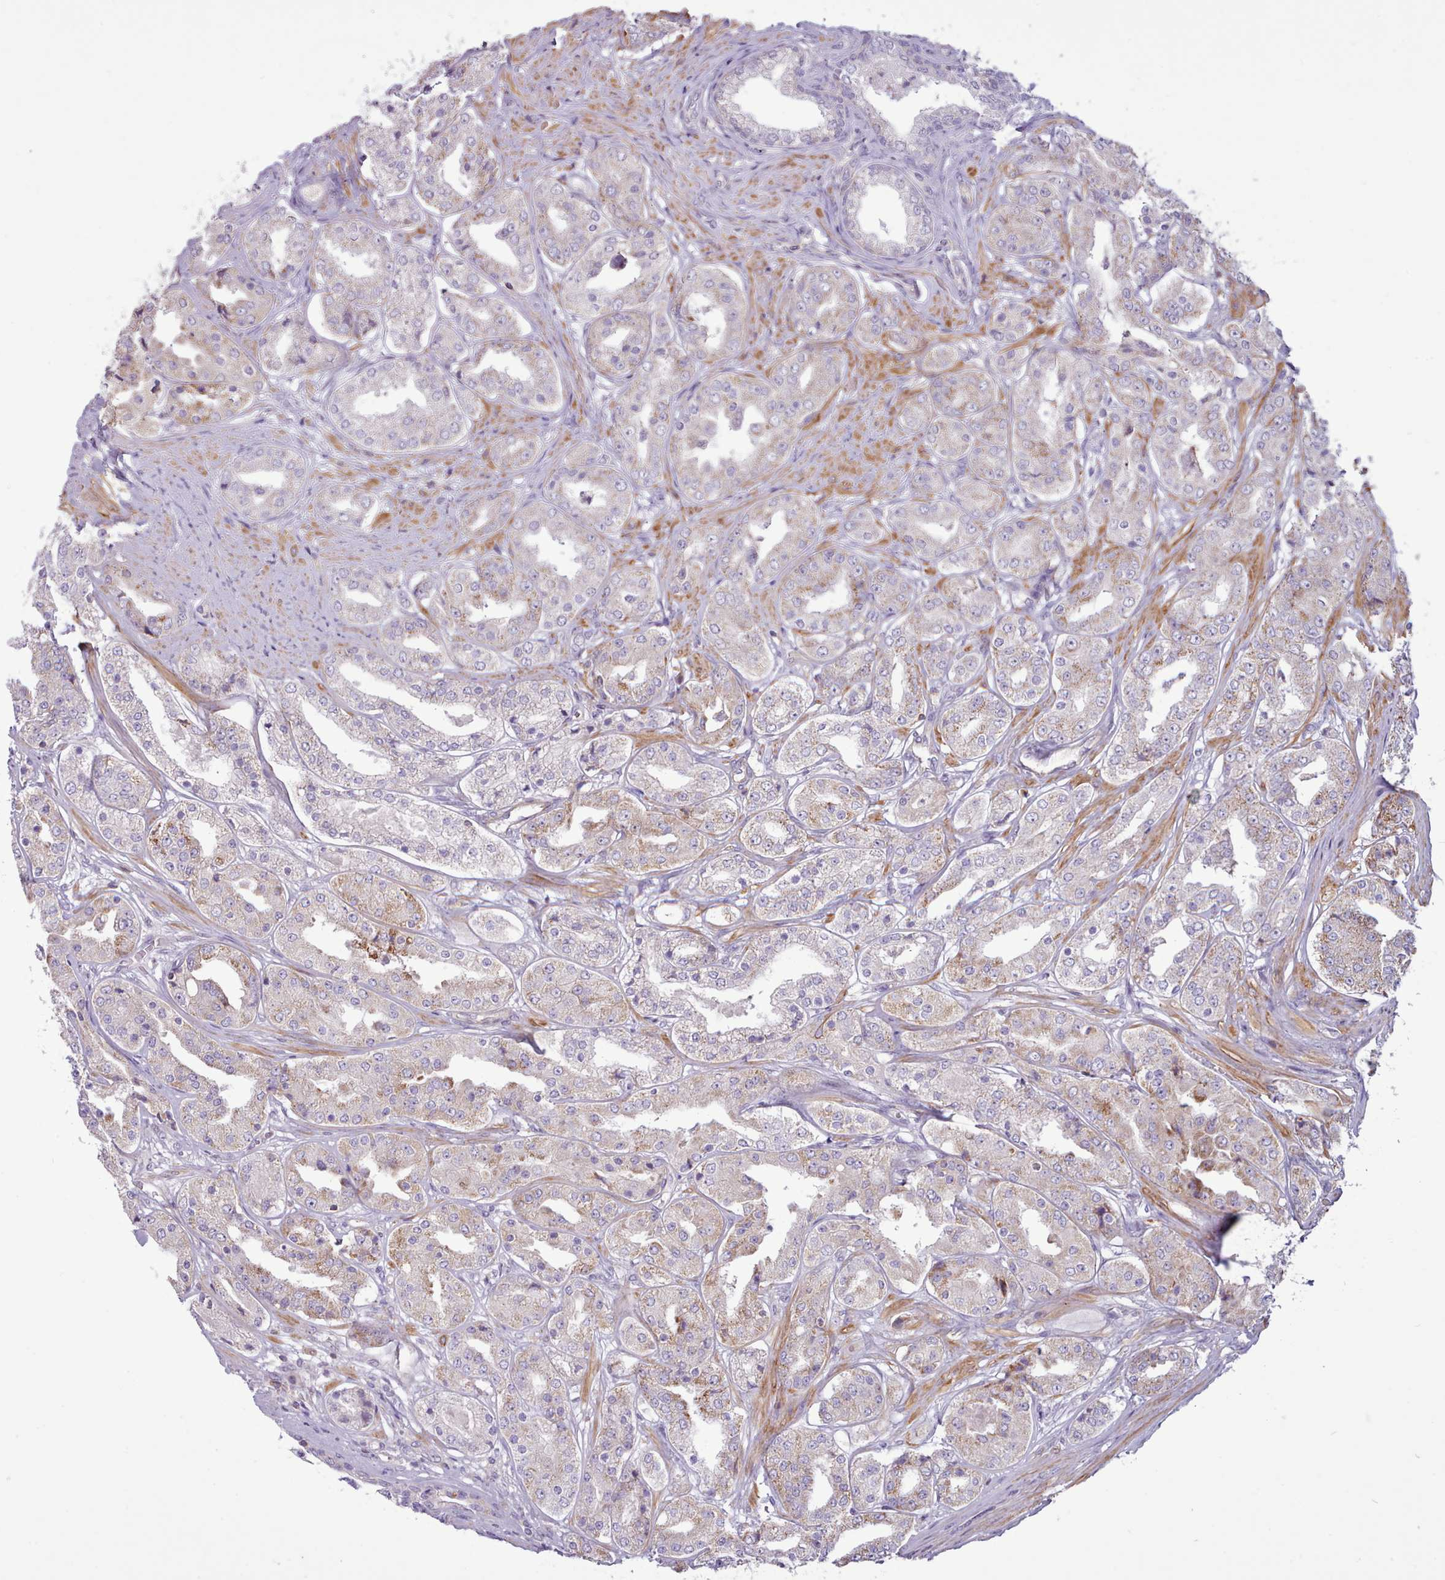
{"staining": {"intensity": "moderate", "quantity": "<25%", "location": "cytoplasmic/membranous"}, "tissue": "prostate cancer", "cell_type": "Tumor cells", "image_type": "cancer", "snomed": [{"axis": "morphology", "description": "Adenocarcinoma, High grade"}, {"axis": "topography", "description": "Prostate"}], "caption": "This histopathology image exhibits immunohistochemistry staining of human high-grade adenocarcinoma (prostate), with low moderate cytoplasmic/membranous positivity in approximately <25% of tumor cells.", "gene": "TENT4B", "patient": {"sex": "male", "age": 63}}